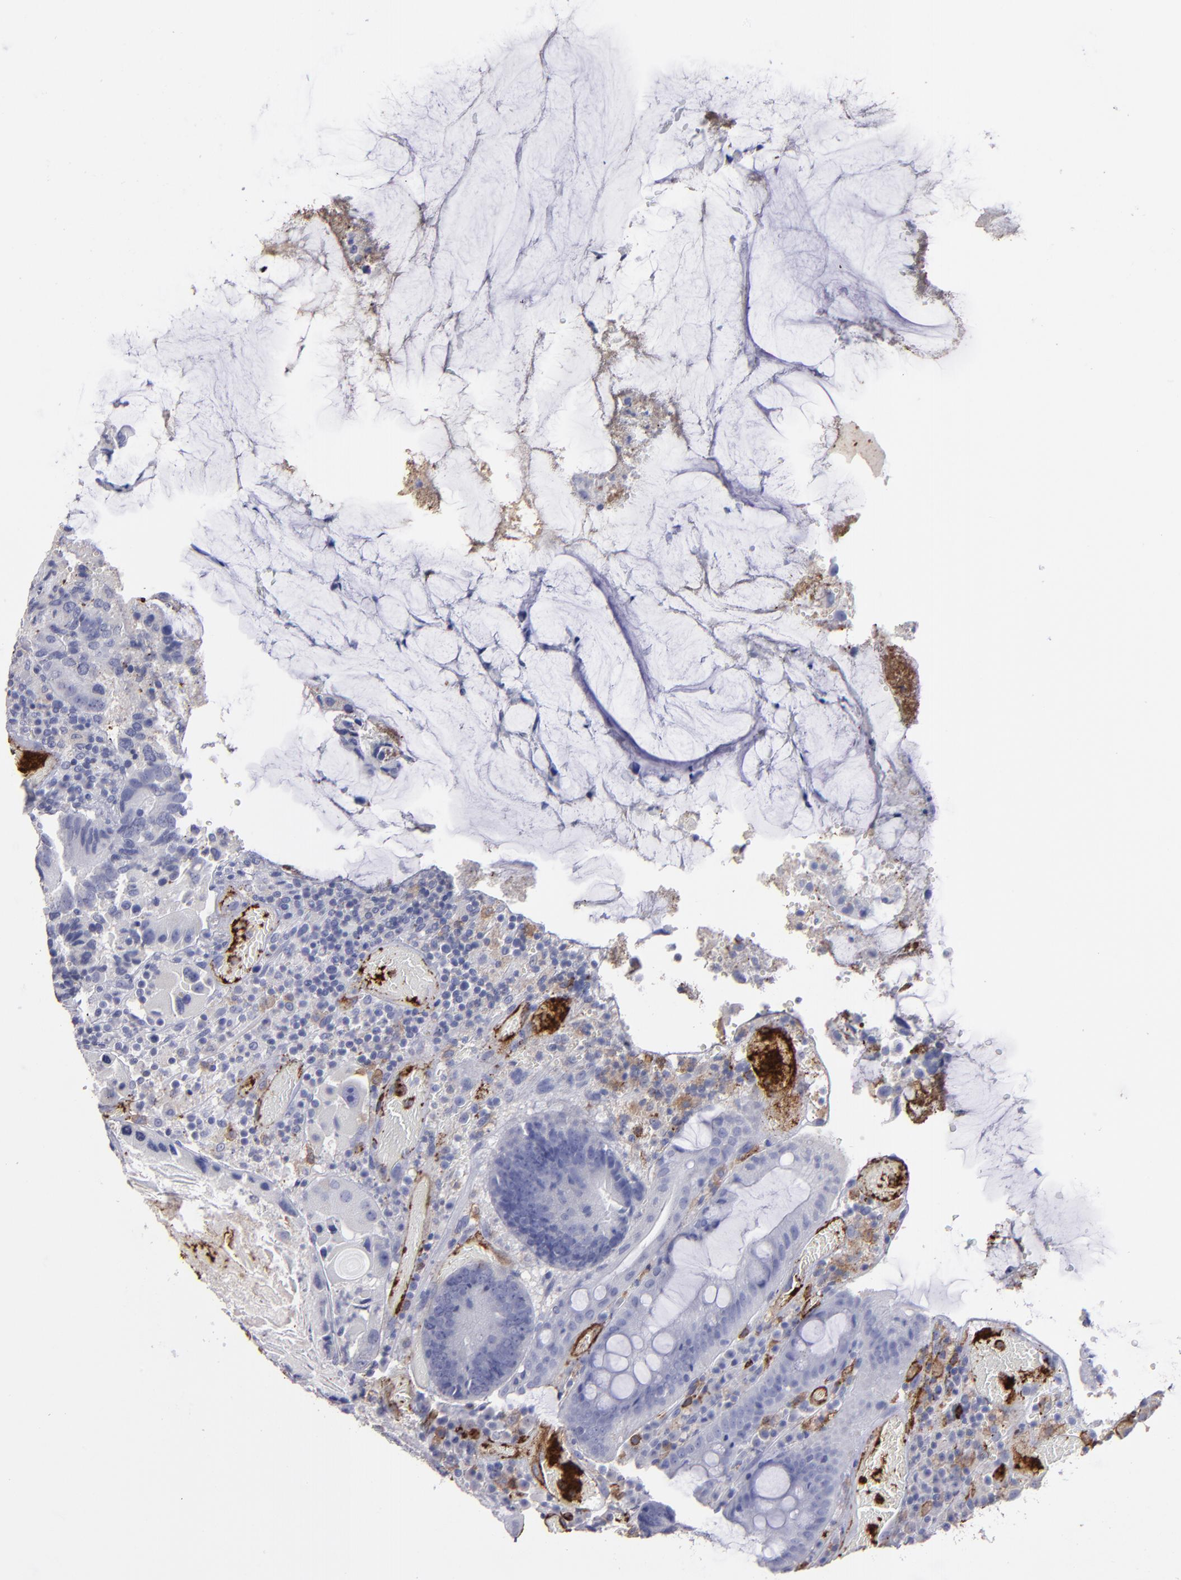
{"staining": {"intensity": "negative", "quantity": "none", "location": "none"}, "tissue": "colorectal cancer", "cell_type": "Tumor cells", "image_type": "cancer", "snomed": [{"axis": "morphology", "description": "Normal tissue, NOS"}, {"axis": "morphology", "description": "Adenocarcinoma, NOS"}, {"axis": "topography", "description": "Colon"}], "caption": "Colorectal adenocarcinoma was stained to show a protein in brown. There is no significant expression in tumor cells.", "gene": "CD36", "patient": {"sex": "female", "age": 78}}